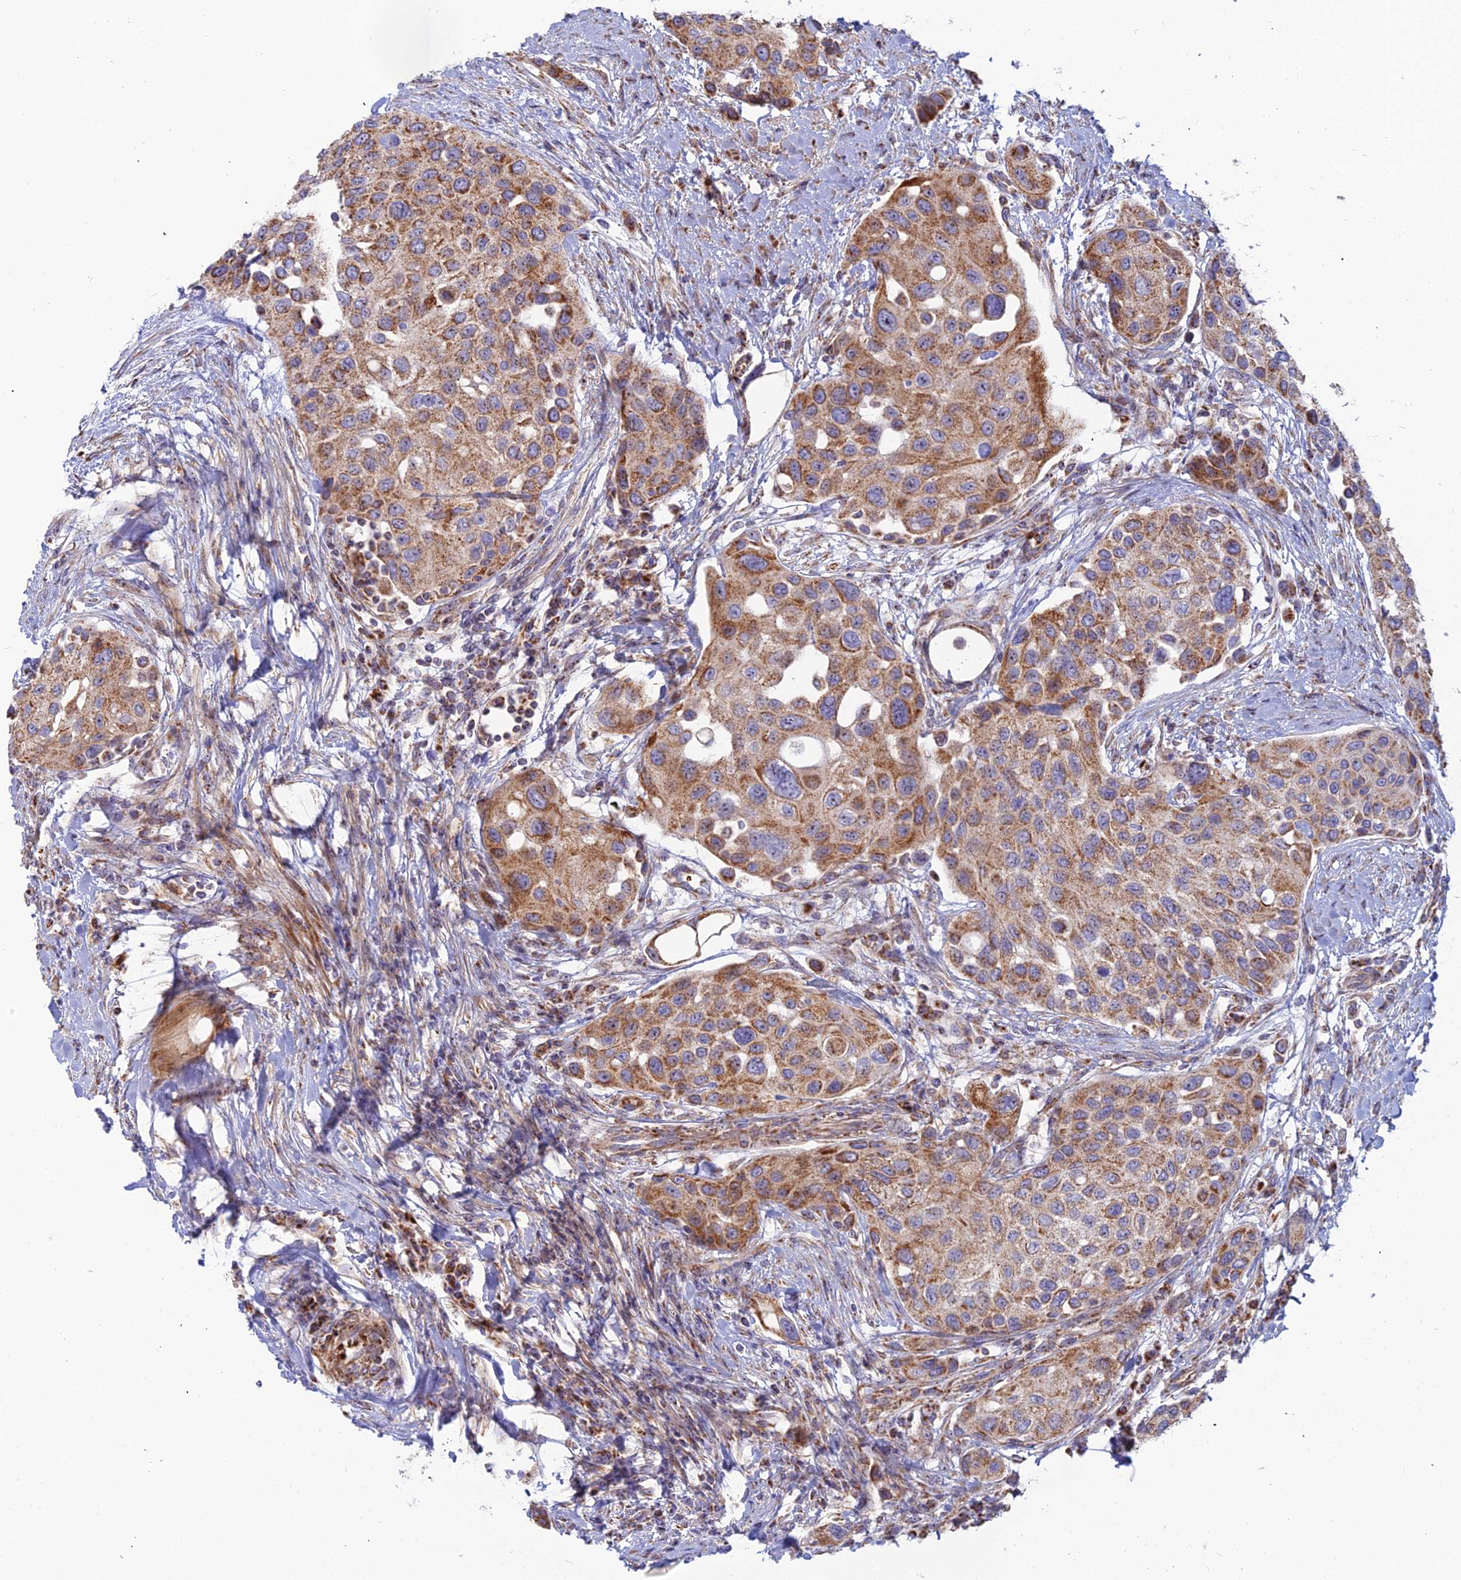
{"staining": {"intensity": "moderate", "quantity": ">75%", "location": "cytoplasmic/membranous"}, "tissue": "urothelial cancer", "cell_type": "Tumor cells", "image_type": "cancer", "snomed": [{"axis": "morphology", "description": "Normal tissue, NOS"}, {"axis": "morphology", "description": "Urothelial carcinoma, High grade"}, {"axis": "topography", "description": "Vascular tissue"}, {"axis": "topography", "description": "Urinary bladder"}], "caption": "Immunohistochemistry (IHC) of human high-grade urothelial carcinoma demonstrates medium levels of moderate cytoplasmic/membranous positivity in about >75% of tumor cells.", "gene": "SLC35F4", "patient": {"sex": "female", "age": 56}}